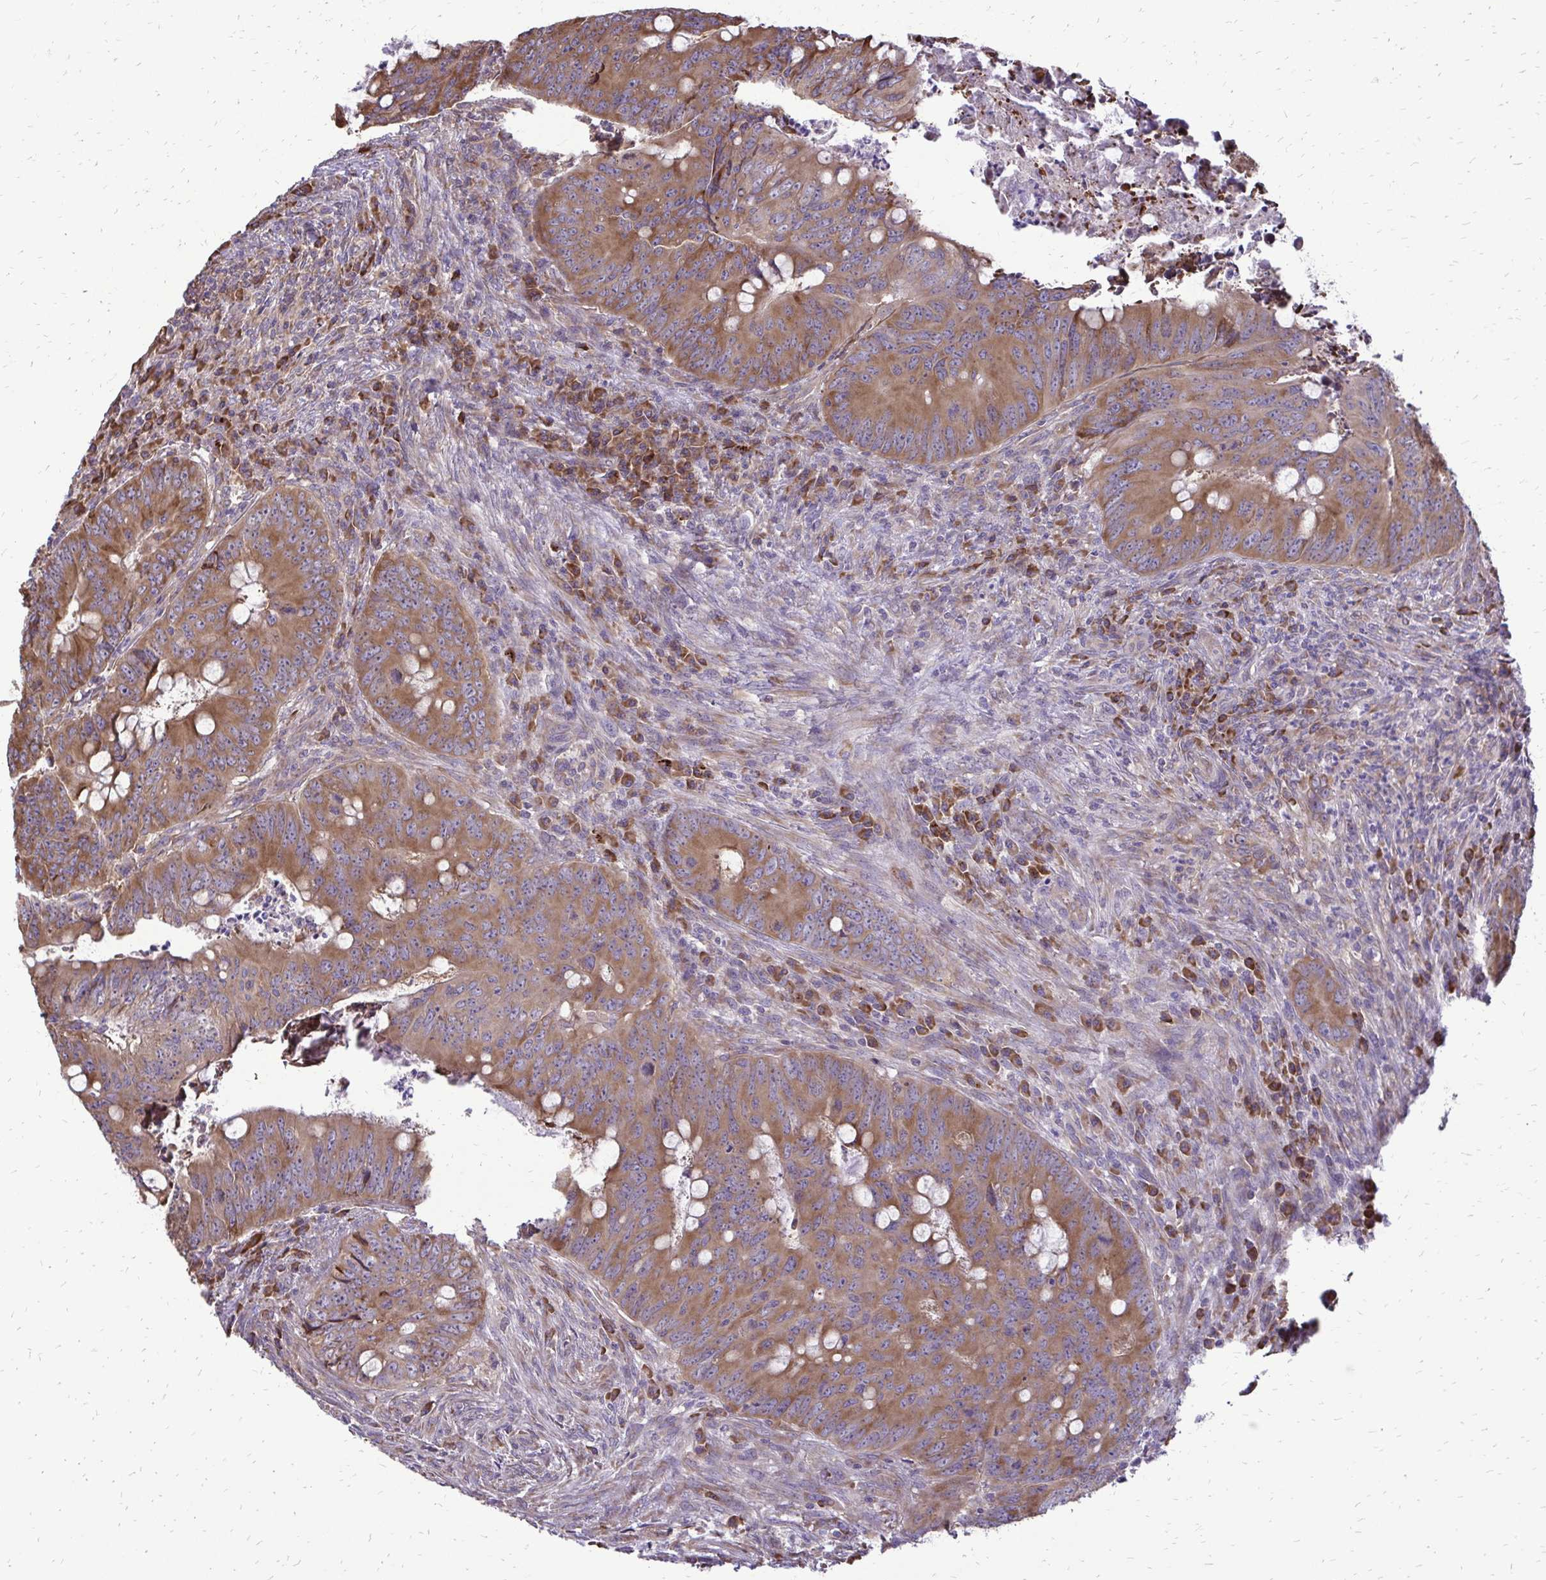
{"staining": {"intensity": "moderate", "quantity": ">75%", "location": "cytoplasmic/membranous"}, "tissue": "colorectal cancer", "cell_type": "Tumor cells", "image_type": "cancer", "snomed": [{"axis": "morphology", "description": "Adenocarcinoma, NOS"}, {"axis": "topography", "description": "Colon"}], "caption": "Immunohistochemical staining of human adenocarcinoma (colorectal) exhibits medium levels of moderate cytoplasmic/membranous staining in about >75% of tumor cells.", "gene": "RPS3", "patient": {"sex": "female", "age": 74}}